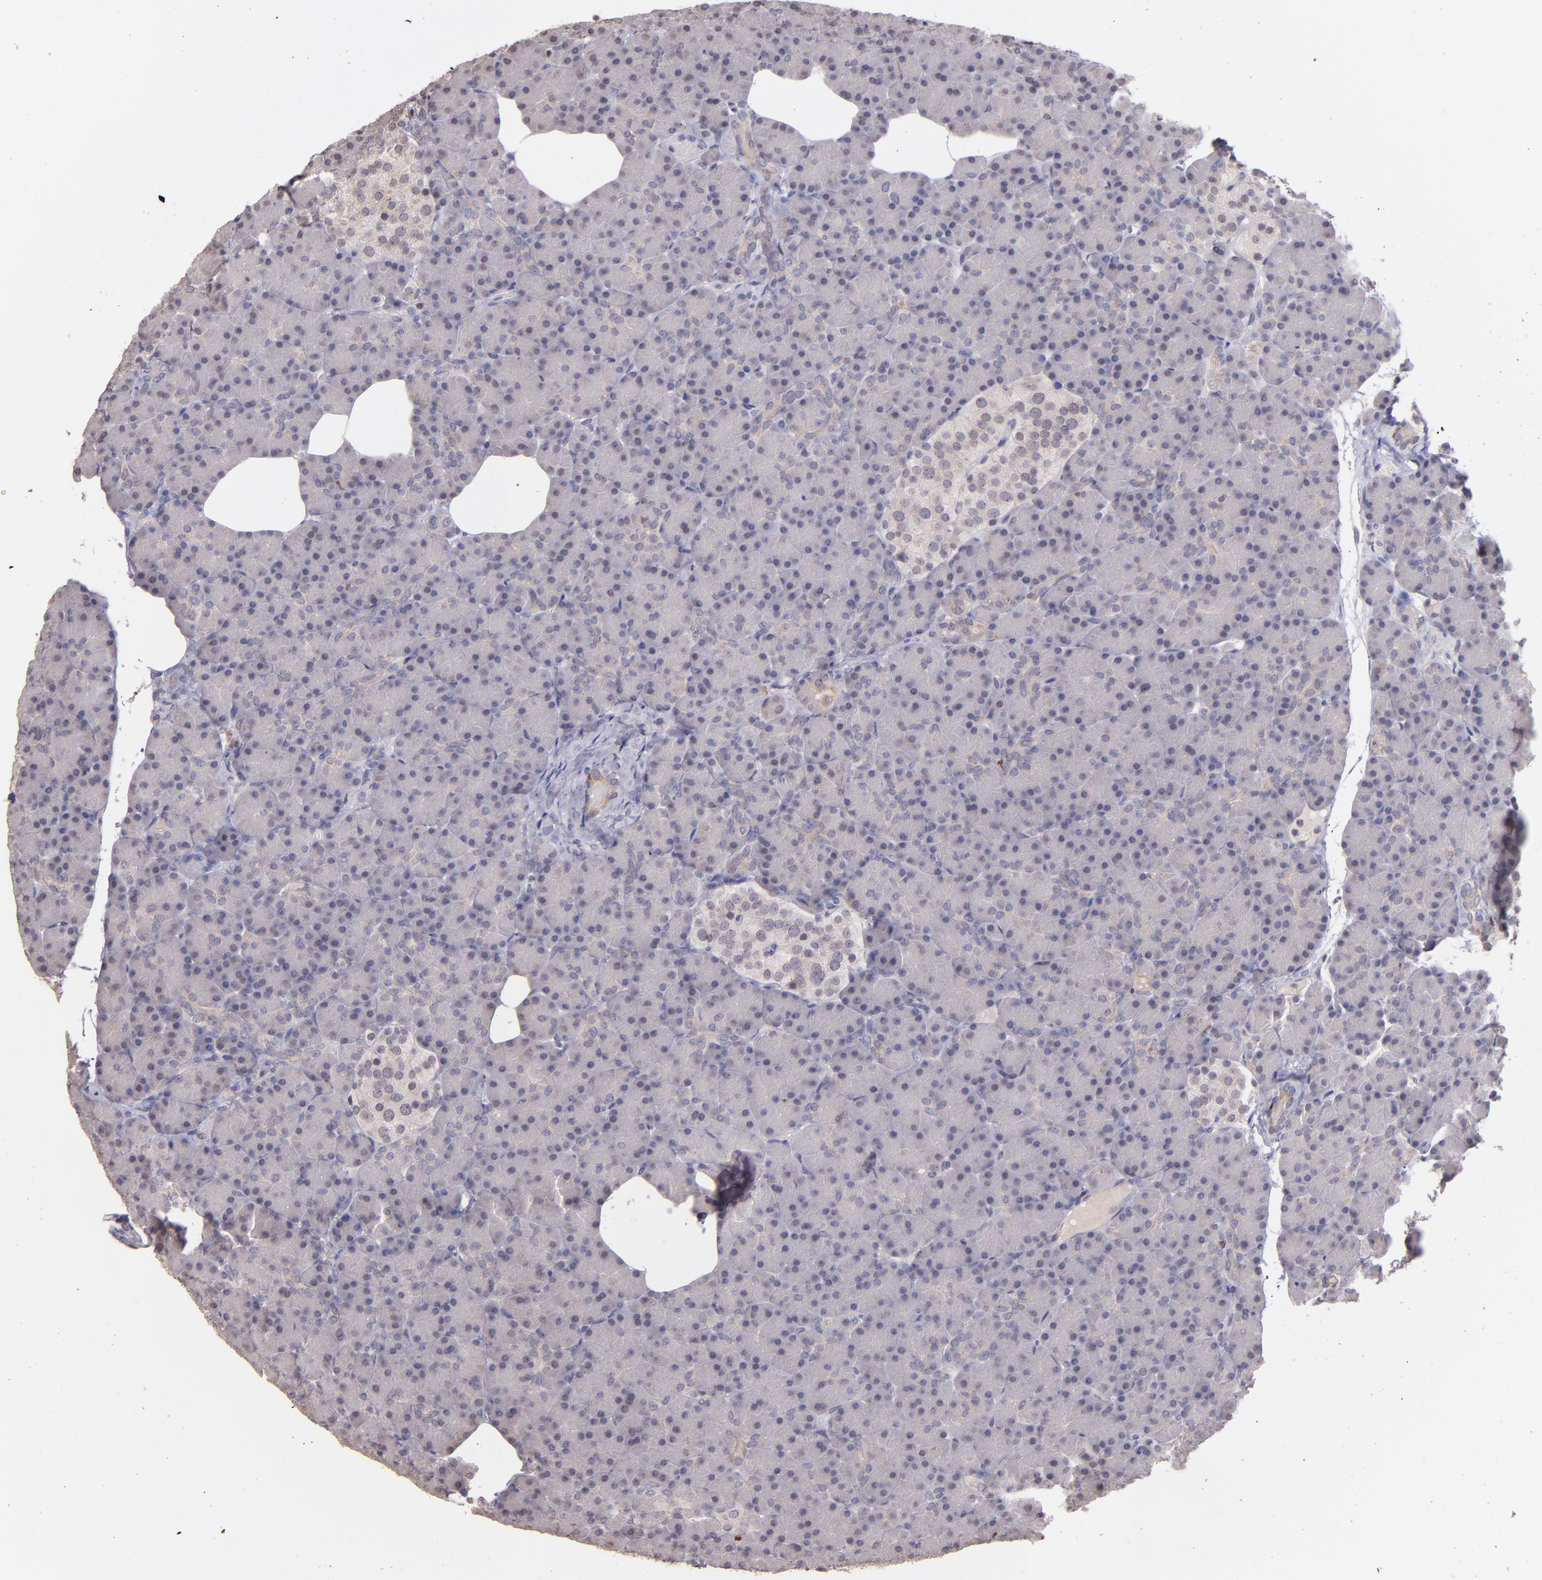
{"staining": {"intensity": "weak", "quantity": "<25%", "location": "cytoplasmic/membranous"}, "tissue": "pancreas", "cell_type": "Exocrine glandular cells", "image_type": "normal", "snomed": [{"axis": "morphology", "description": "Normal tissue, NOS"}, {"axis": "topography", "description": "Pancreas"}], "caption": "IHC histopathology image of normal pancreas: human pancreas stained with DAB (3,3'-diaminobenzidine) demonstrates no significant protein staining in exocrine glandular cells.", "gene": "NUP62CL", "patient": {"sex": "female", "age": 43}}